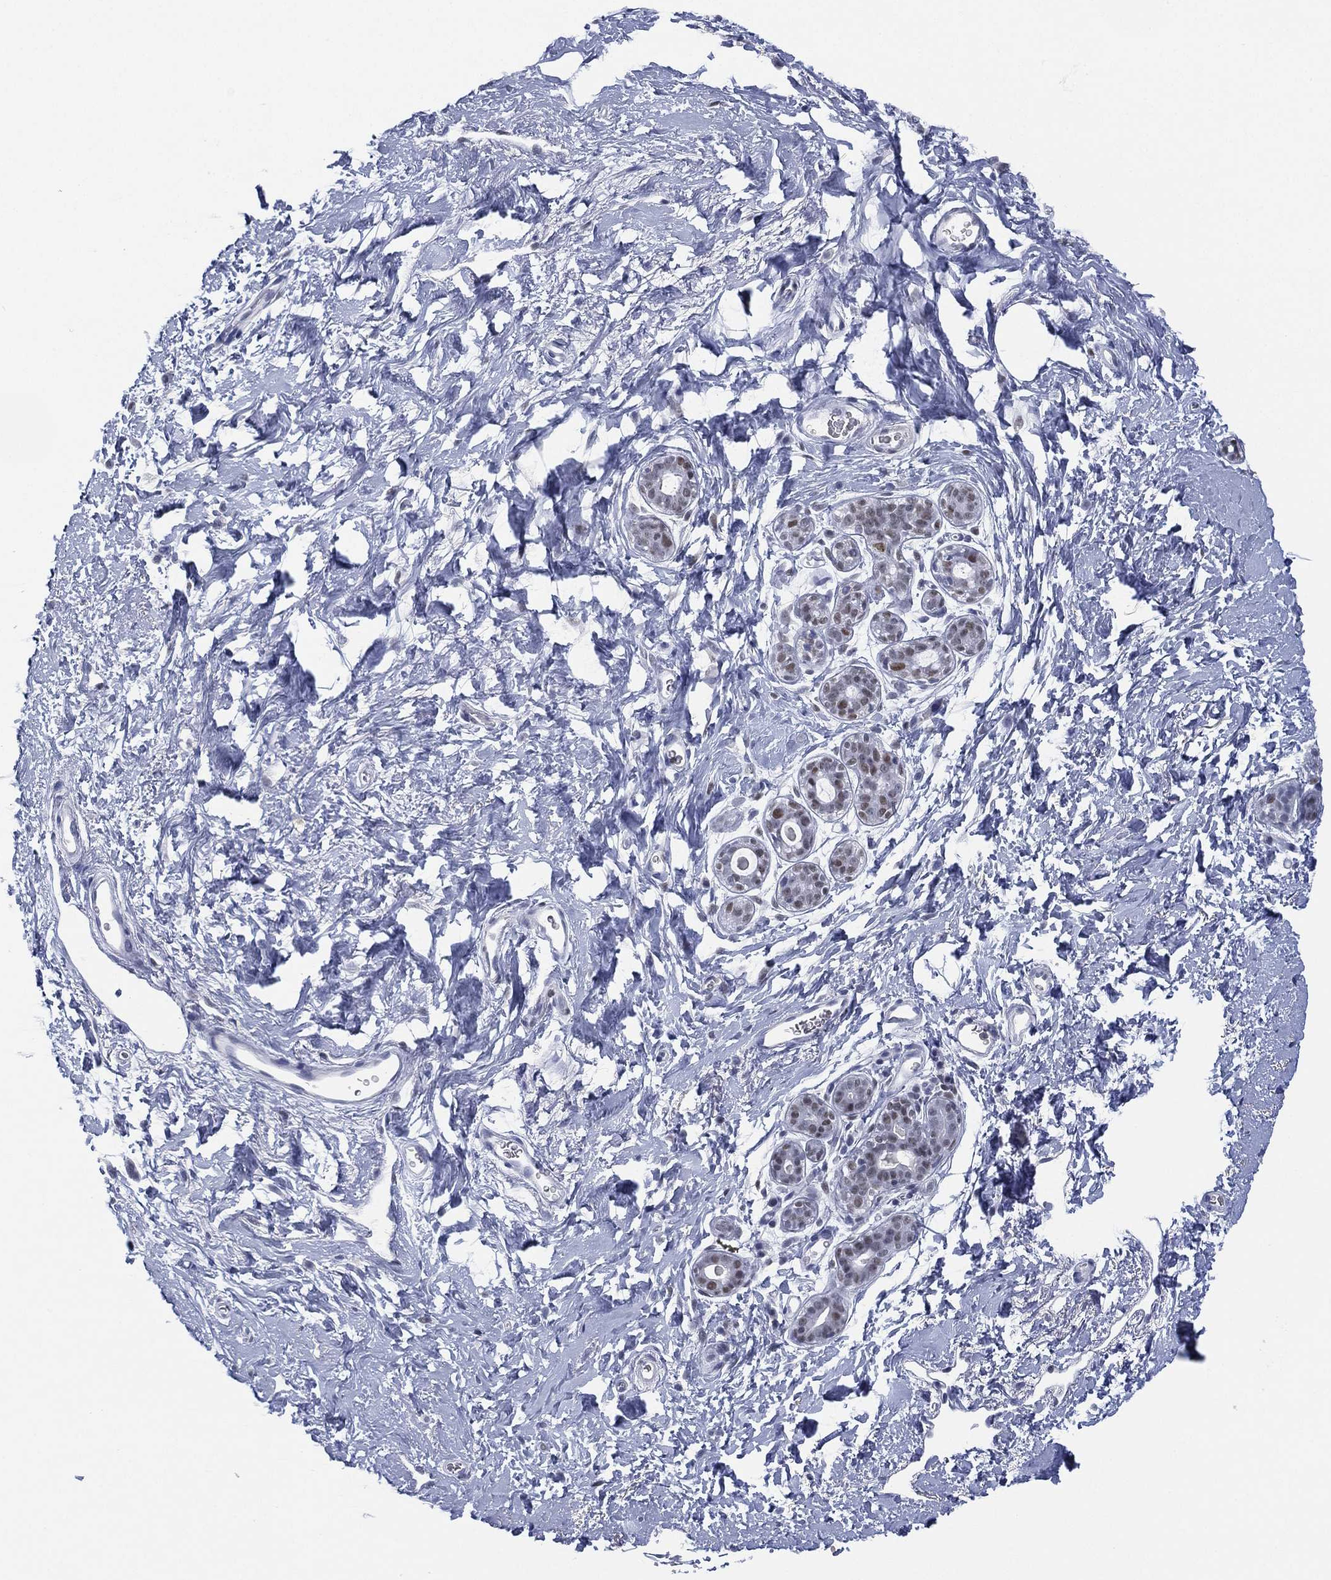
{"staining": {"intensity": "negative", "quantity": "none", "location": "none"}, "tissue": "breast", "cell_type": "Adipocytes", "image_type": "normal", "snomed": [{"axis": "morphology", "description": "Normal tissue, NOS"}, {"axis": "topography", "description": "Breast"}], "caption": "IHC photomicrograph of normal breast: breast stained with DAB shows no significant protein expression in adipocytes.", "gene": "ZNF711", "patient": {"sex": "female", "age": 43}}